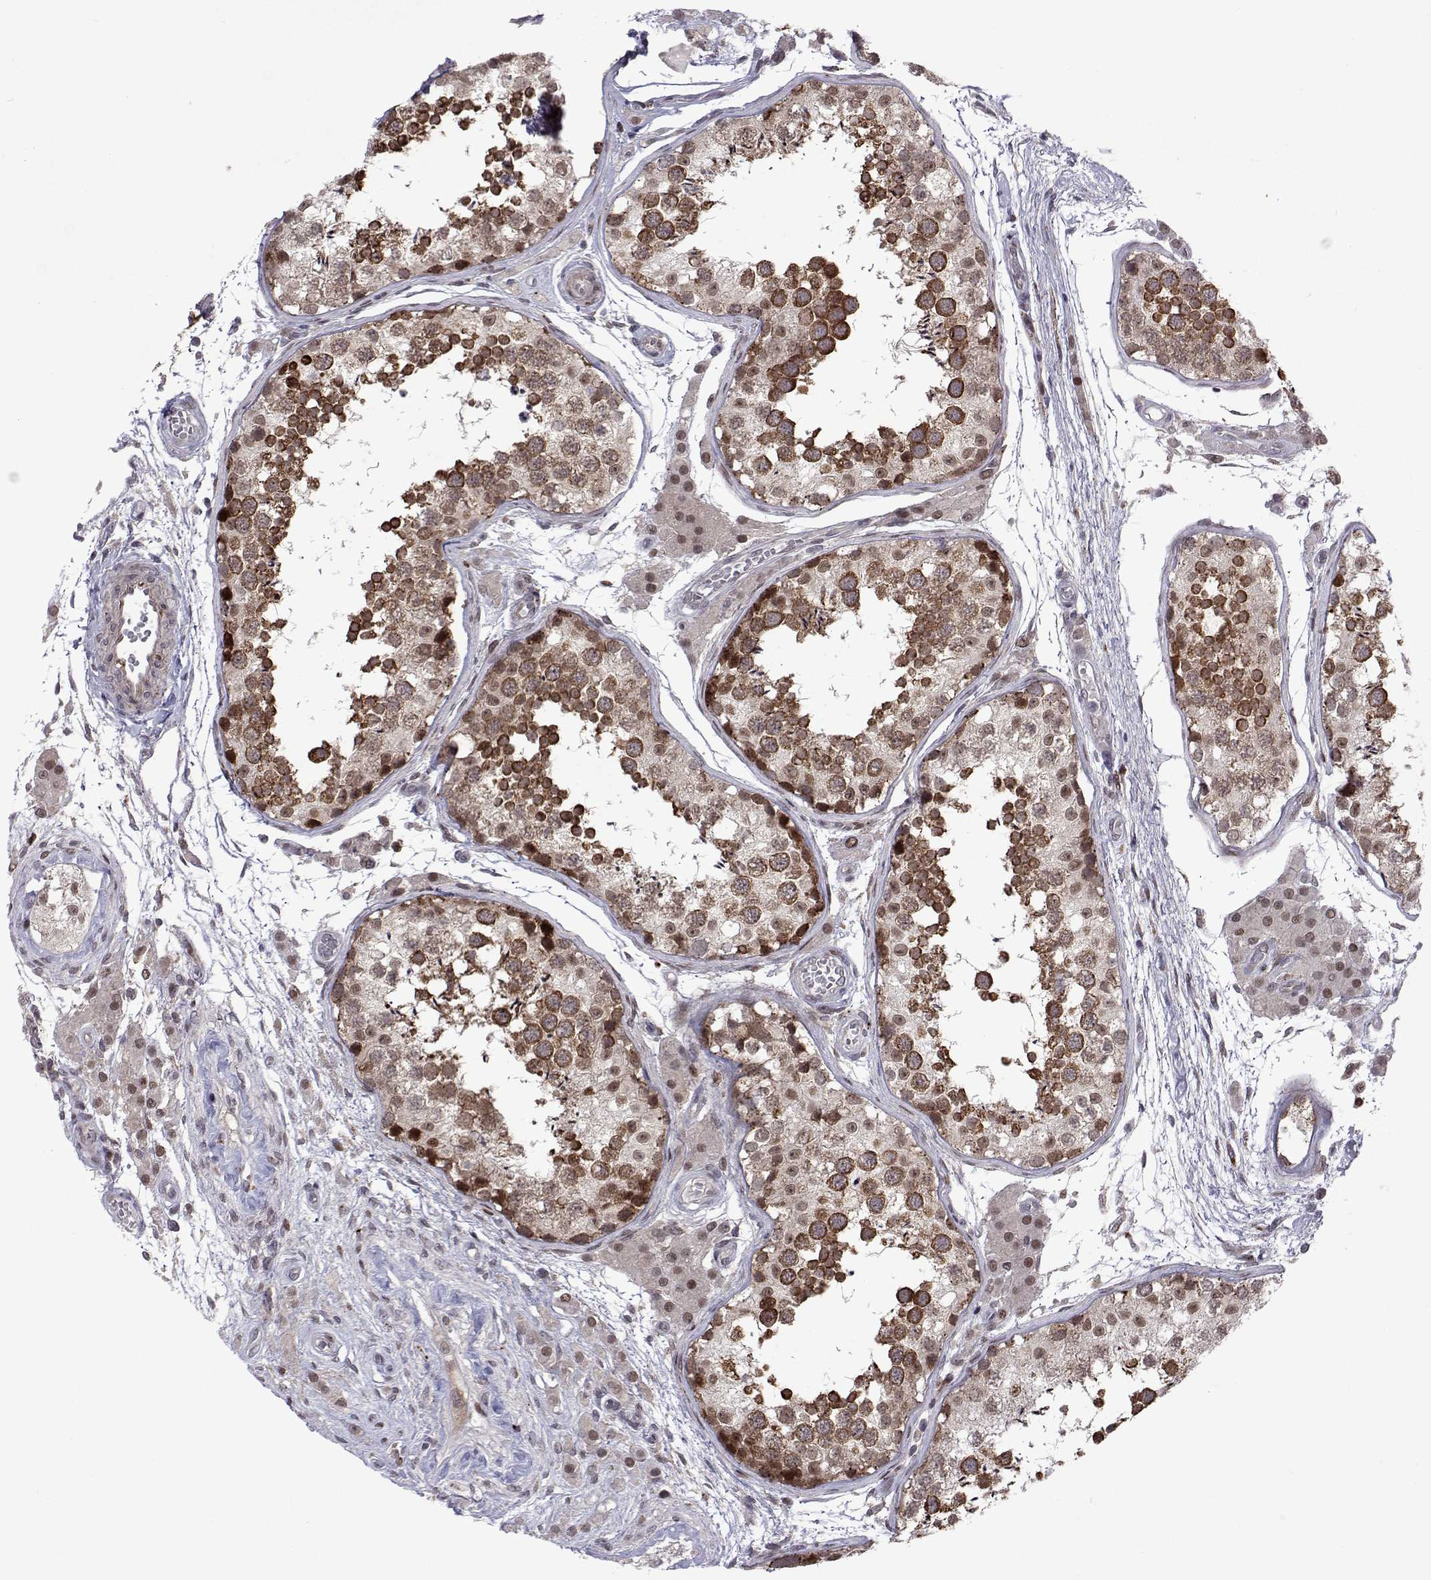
{"staining": {"intensity": "moderate", "quantity": ">75%", "location": "cytoplasmic/membranous,nuclear"}, "tissue": "testis", "cell_type": "Cells in seminiferous ducts", "image_type": "normal", "snomed": [{"axis": "morphology", "description": "Normal tissue, NOS"}, {"axis": "morphology", "description": "Seminoma, NOS"}, {"axis": "topography", "description": "Testis"}], "caption": "Testis stained for a protein demonstrates moderate cytoplasmic/membranous,nuclear positivity in cells in seminiferous ducts. (IHC, brightfield microscopy, high magnification).", "gene": "EFCAB3", "patient": {"sex": "male", "age": 29}}